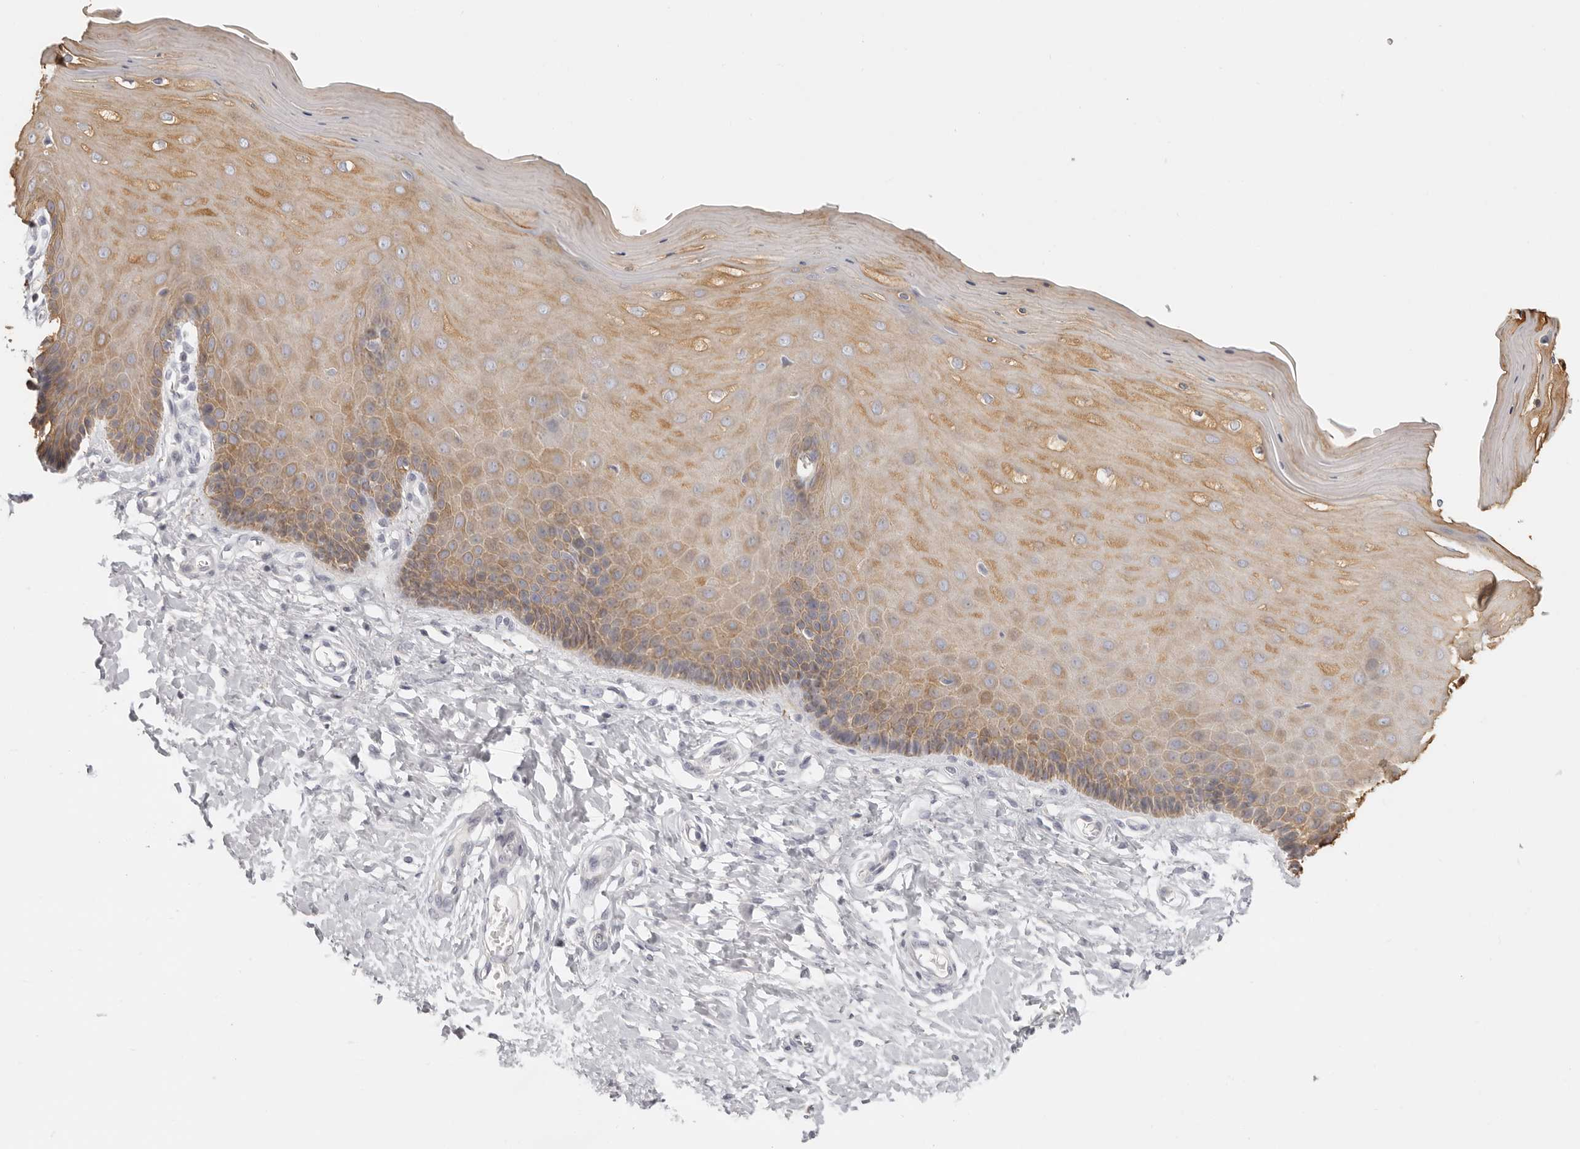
{"staining": {"intensity": "moderate", "quantity": "<25%", "location": "cytoplasmic/membranous"}, "tissue": "cervix", "cell_type": "Glandular cells", "image_type": "normal", "snomed": [{"axis": "morphology", "description": "Normal tissue, NOS"}, {"axis": "topography", "description": "Cervix"}], "caption": "Protein analysis of unremarkable cervix exhibits moderate cytoplasmic/membranous positivity in approximately <25% of glandular cells. The protein is stained brown, and the nuclei are stained in blue (DAB IHC with brightfield microscopy, high magnification).", "gene": "RXFP1", "patient": {"sex": "female", "age": 55}}